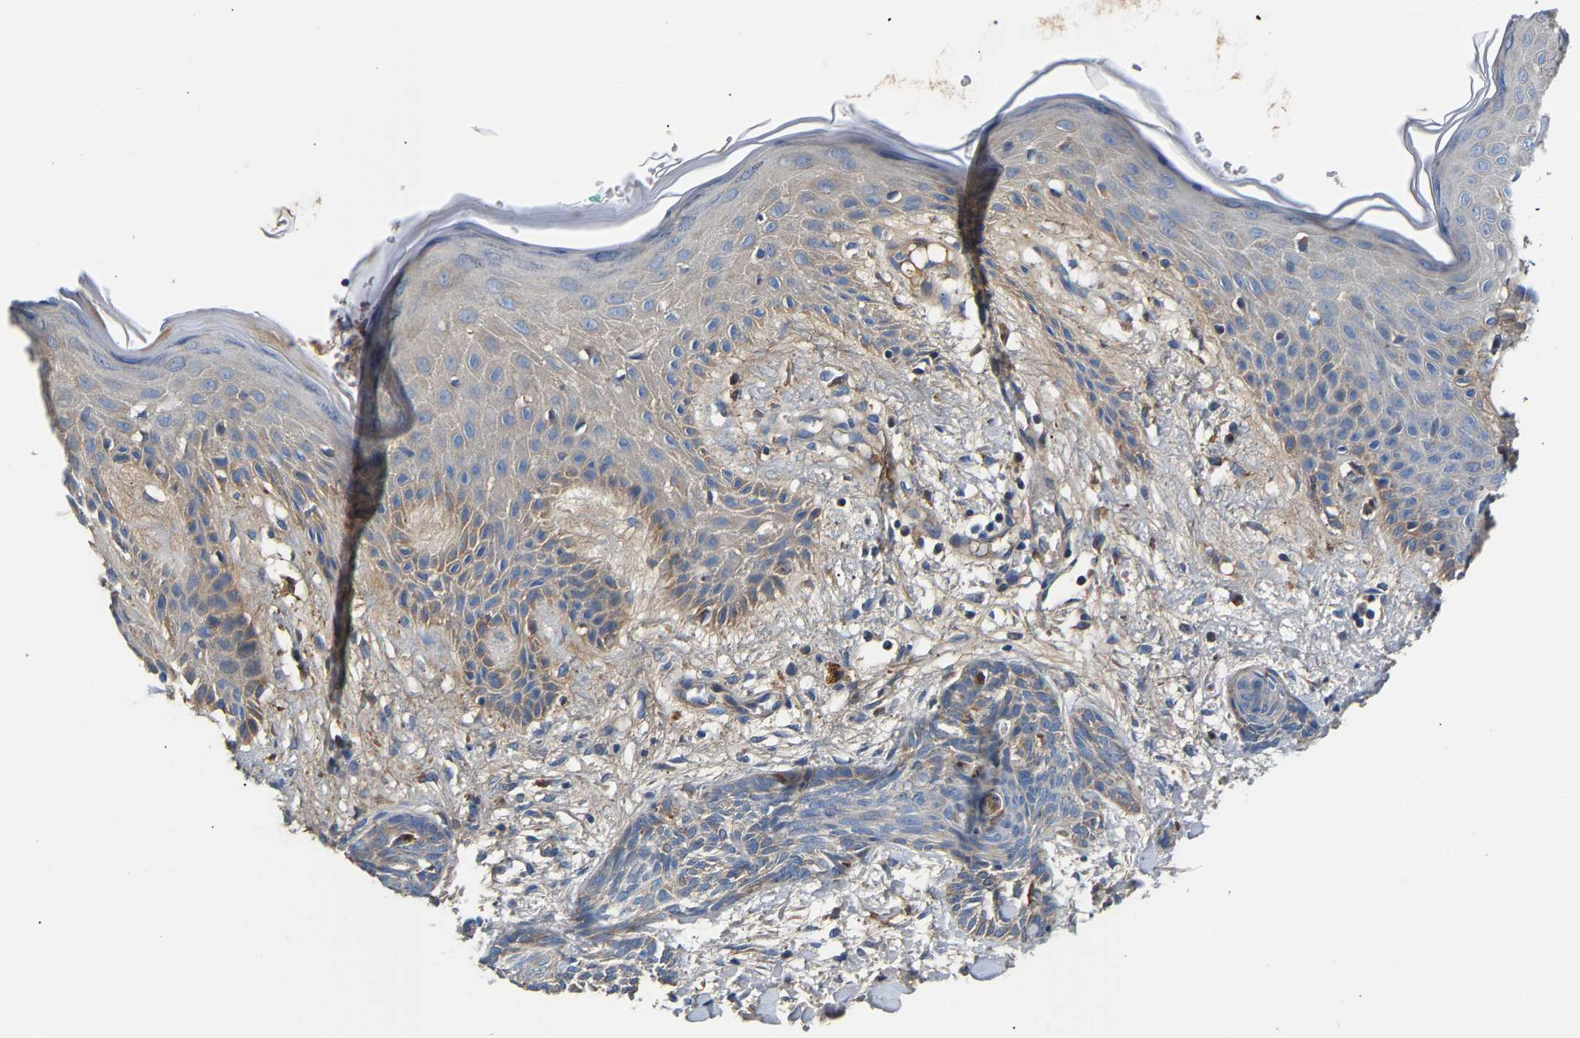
{"staining": {"intensity": "negative", "quantity": "none", "location": "none"}, "tissue": "skin cancer", "cell_type": "Tumor cells", "image_type": "cancer", "snomed": [{"axis": "morphology", "description": "Basal cell carcinoma"}, {"axis": "topography", "description": "Skin"}], "caption": "There is no significant positivity in tumor cells of skin cancer.", "gene": "CCDC171", "patient": {"sex": "female", "age": 59}}